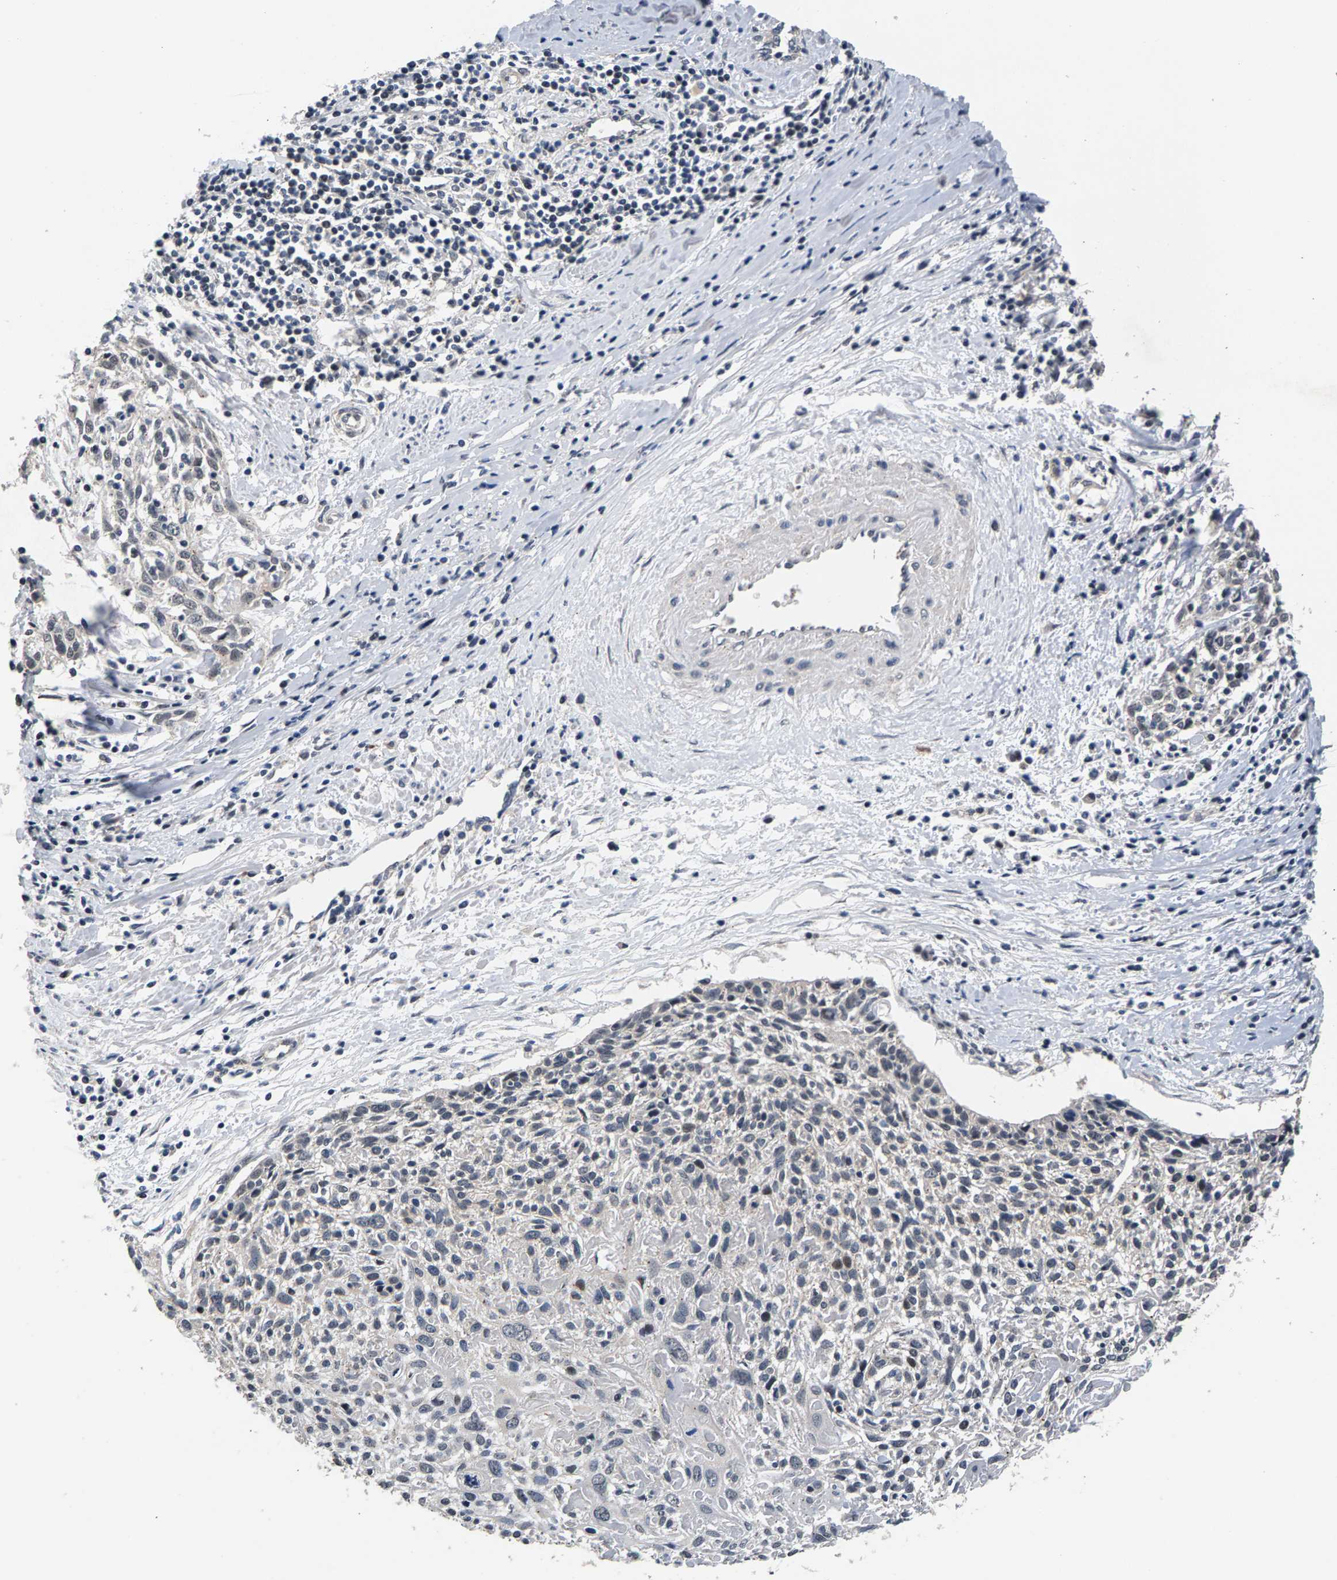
{"staining": {"intensity": "negative", "quantity": "none", "location": "none"}, "tissue": "cervical cancer", "cell_type": "Tumor cells", "image_type": "cancer", "snomed": [{"axis": "morphology", "description": "Squamous cell carcinoma, NOS"}, {"axis": "topography", "description": "Cervix"}], "caption": "An image of human squamous cell carcinoma (cervical) is negative for staining in tumor cells.", "gene": "RBM33", "patient": {"sex": "female", "age": 51}}